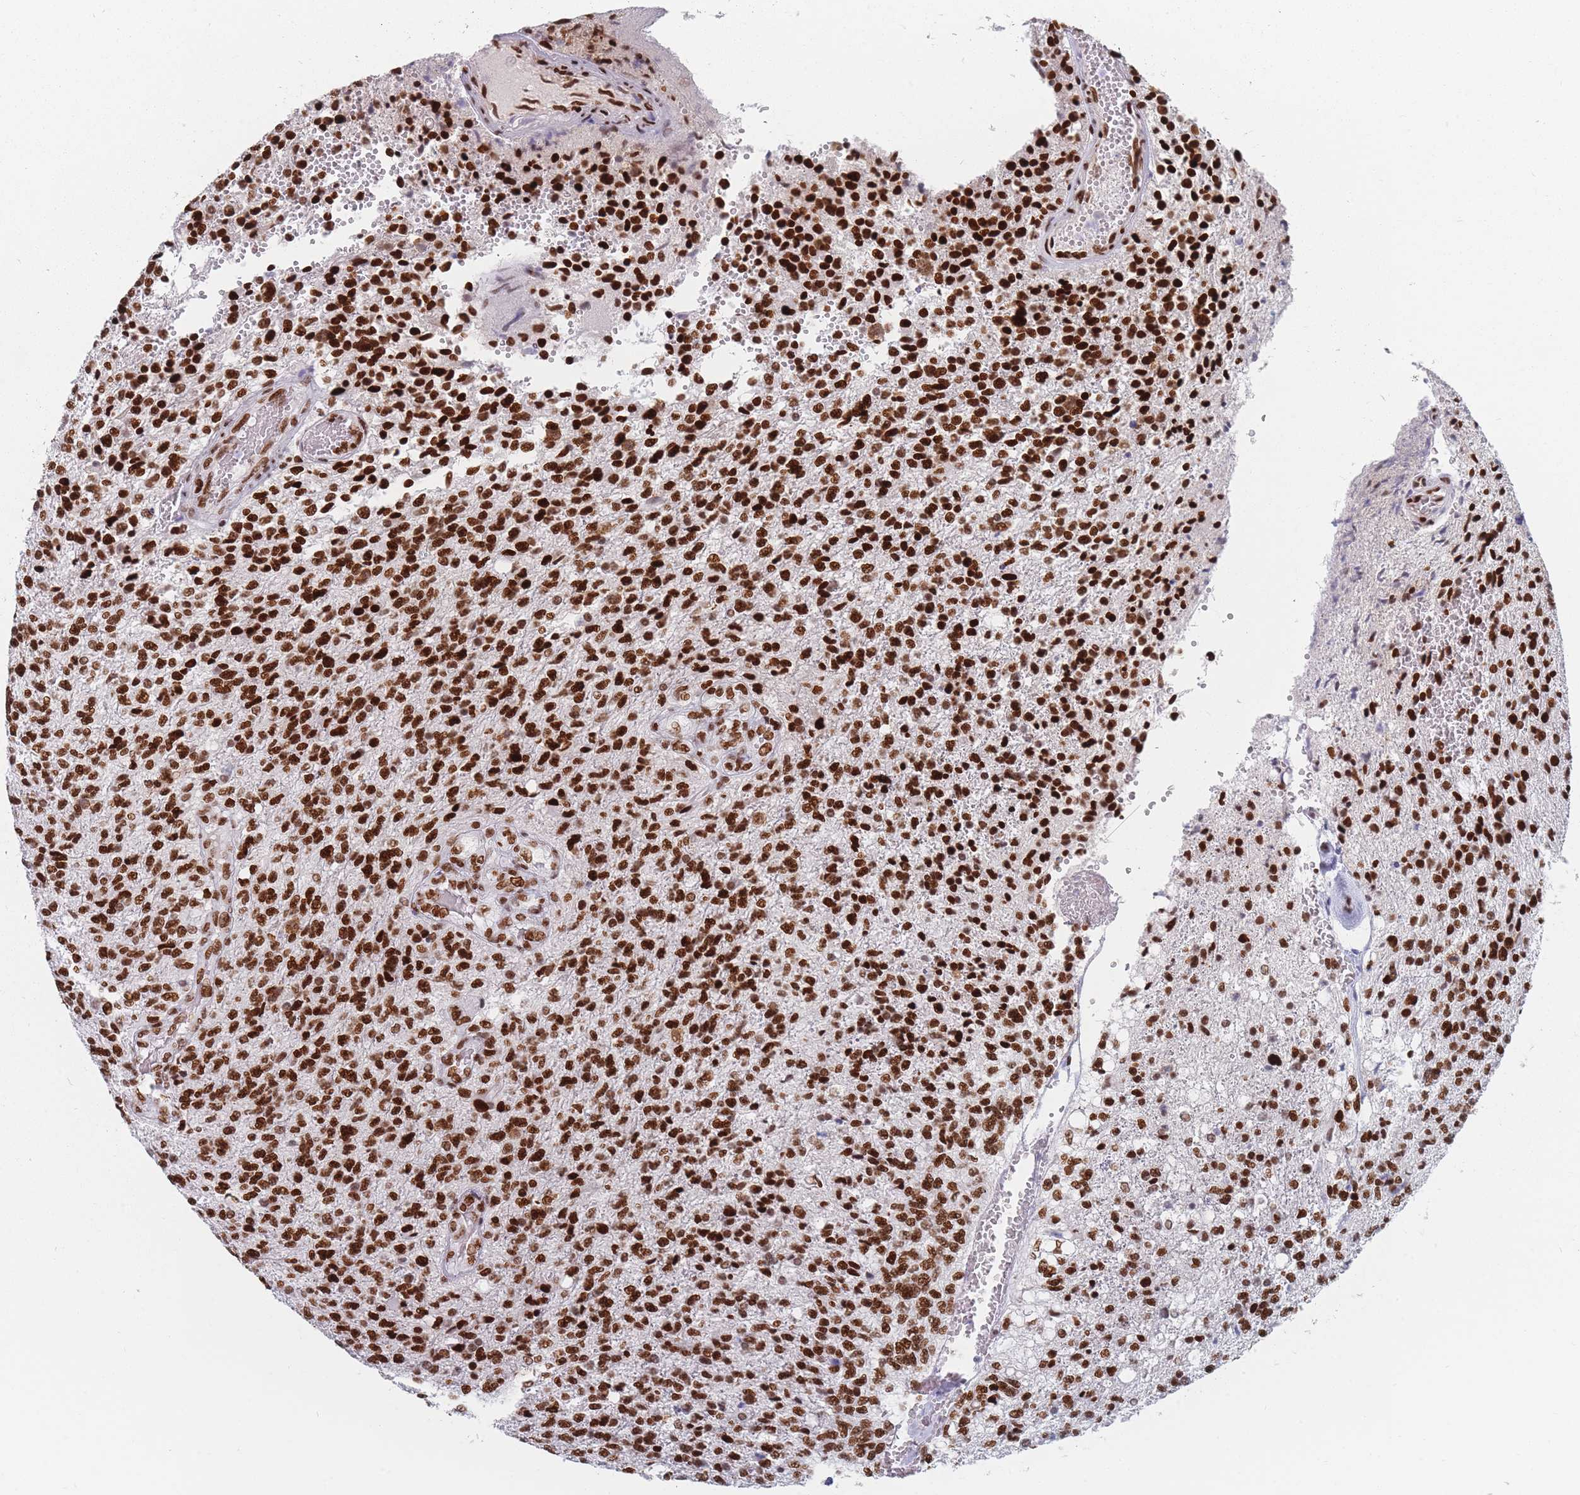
{"staining": {"intensity": "strong", "quantity": ">75%", "location": "nuclear"}, "tissue": "glioma", "cell_type": "Tumor cells", "image_type": "cancer", "snomed": [{"axis": "morphology", "description": "Glioma, malignant, High grade"}, {"axis": "topography", "description": "Brain"}], "caption": "Protein analysis of glioma tissue exhibits strong nuclear staining in approximately >75% of tumor cells. The staining is performed using DAB brown chromogen to label protein expression. The nuclei are counter-stained blue using hematoxylin.", "gene": "SAFB2", "patient": {"sex": "male", "age": 56}}